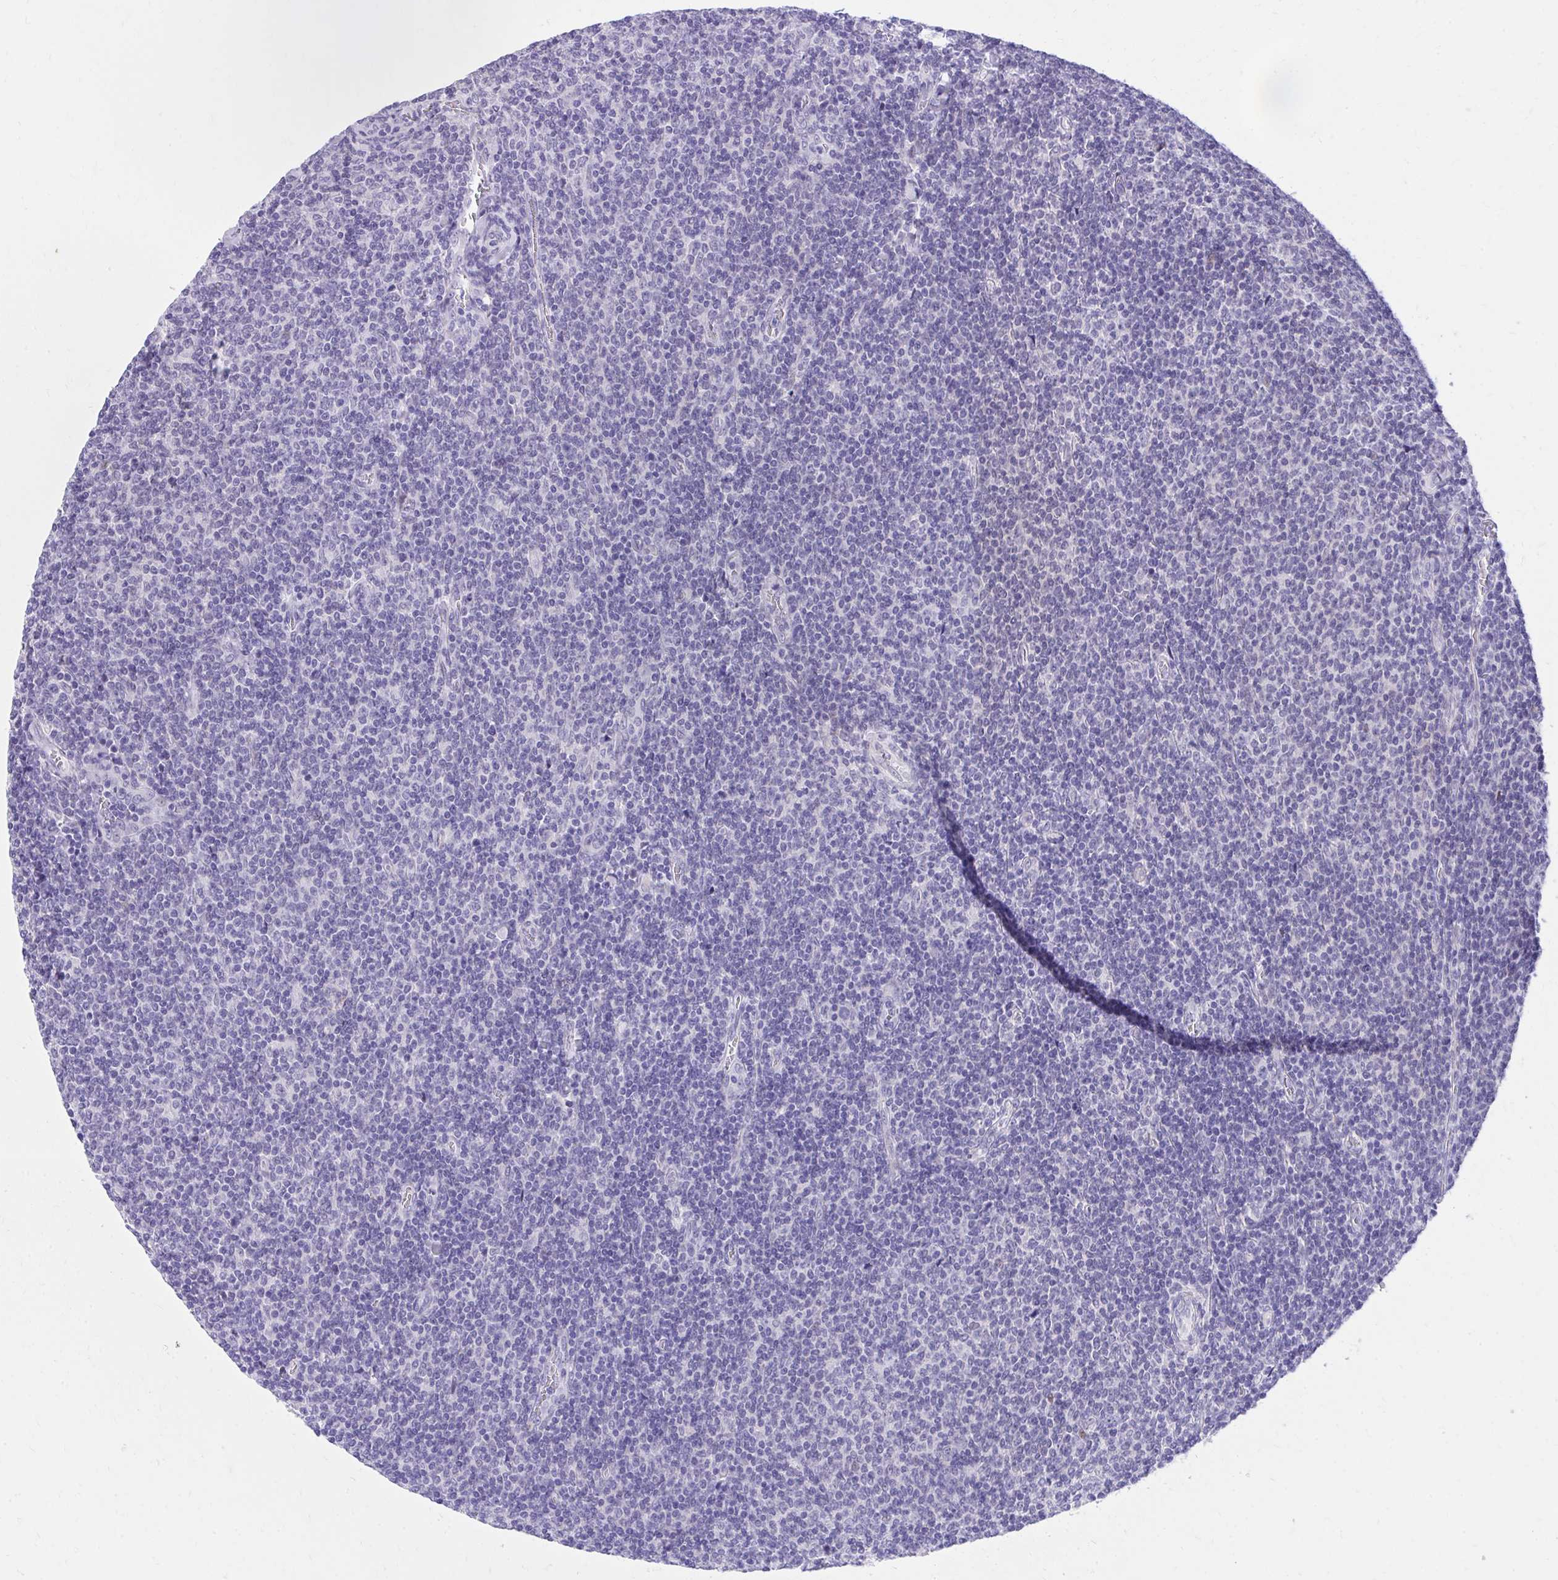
{"staining": {"intensity": "negative", "quantity": "none", "location": "none"}, "tissue": "lymphoma", "cell_type": "Tumor cells", "image_type": "cancer", "snomed": [{"axis": "morphology", "description": "Malignant lymphoma, non-Hodgkin's type, Low grade"}, {"axis": "topography", "description": "Lymph node"}], "caption": "A high-resolution histopathology image shows immunohistochemistry (IHC) staining of low-grade malignant lymphoma, non-Hodgkin's type, which shows no significant staining in tumor cells. (Immunohistochemistry, brightfield microscopy, high magnification).", "gene": "KLK1", "patient": {"sex": "male", "age": 52}}